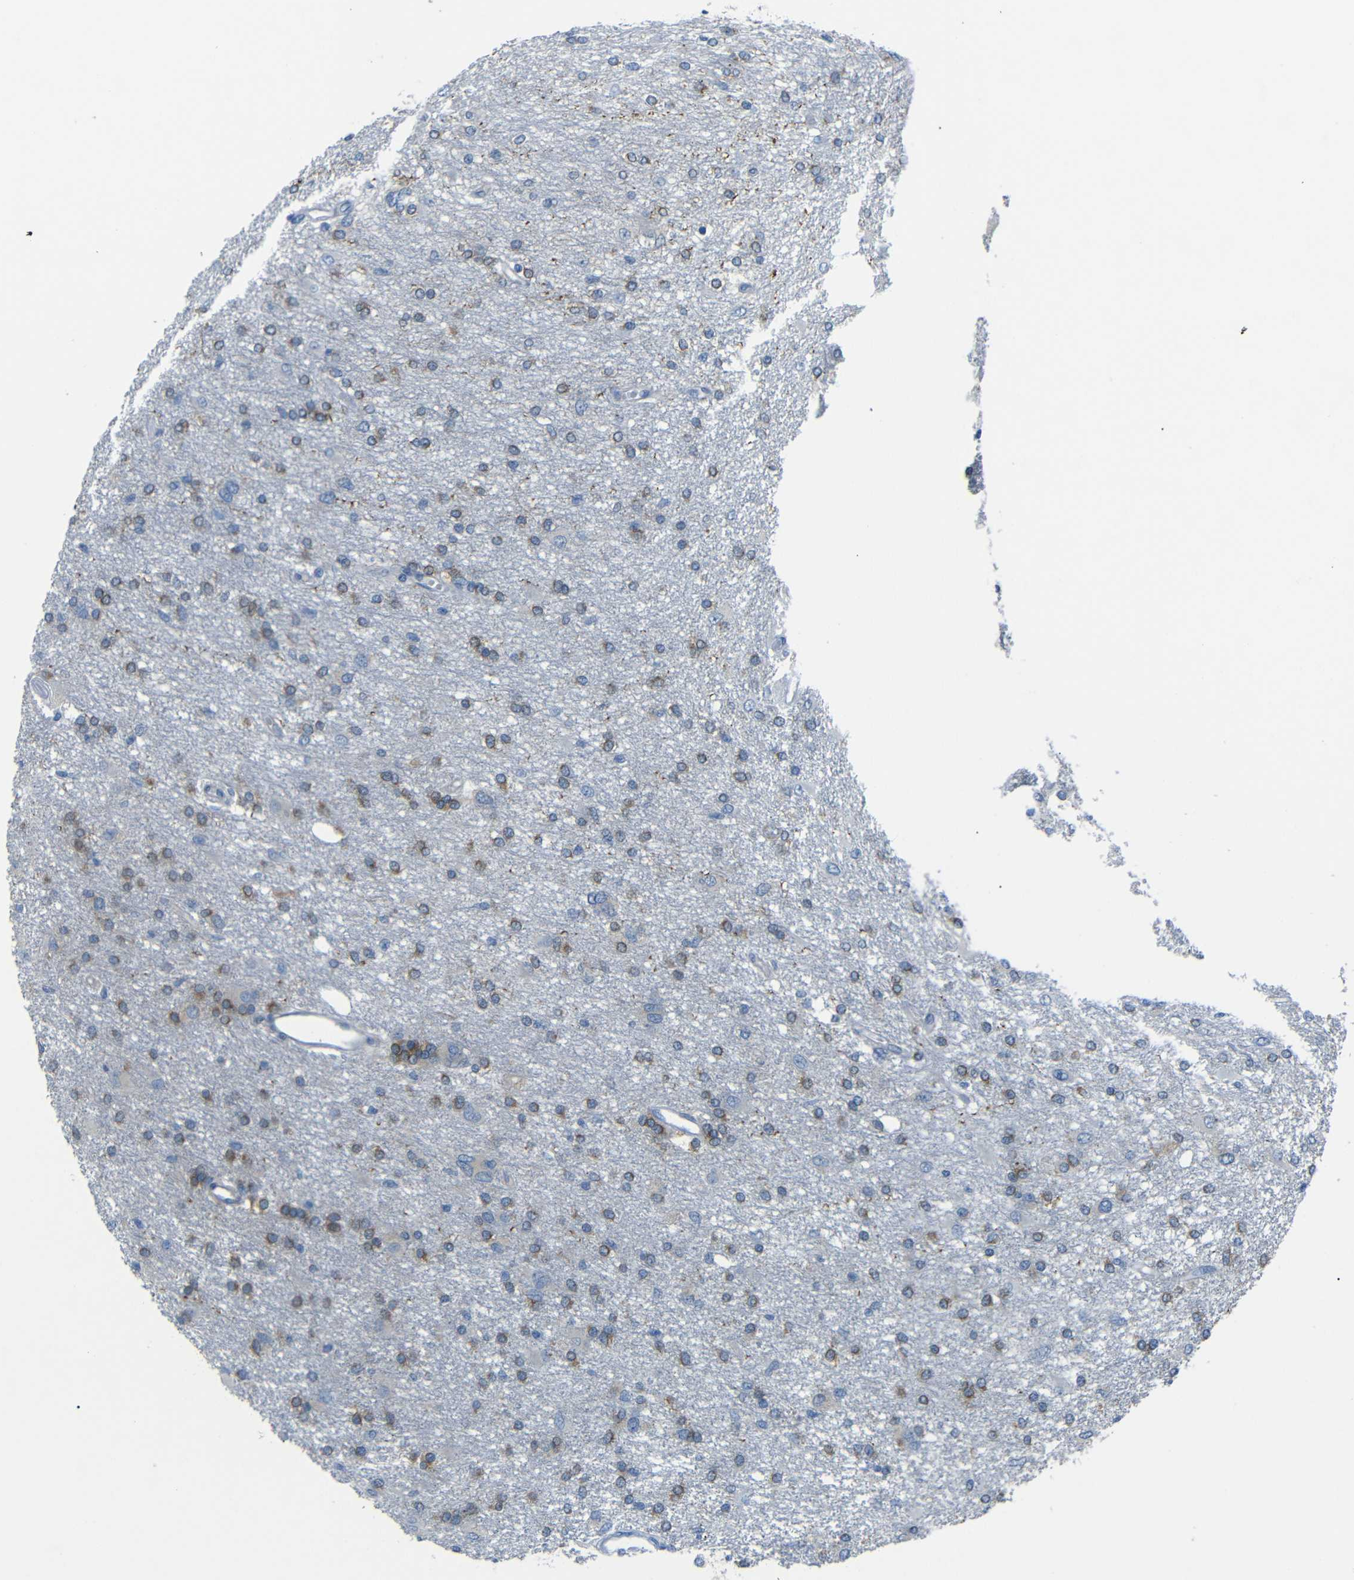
{"staining": {"intensity": "moderate", "quantity": "25%-75%", "location": "cytoplasmic/membranous"}, "tissue": "glioma", "cell_type": "Tumor cells", "image_type": "cancer", "snomed": [{"axis": "morphology", "description": "Glioma, malignant, High grade"}, {"axis": "topography", "description": "Brain"}], "caption": "Immunohistochemical staining of glioma shows moderate cytoplasmic/membranous protein positivity in approximately 25%-75% of tumor cells.", "gene": "DCP1A", "patient": {"sex": "female", "age": 59}}